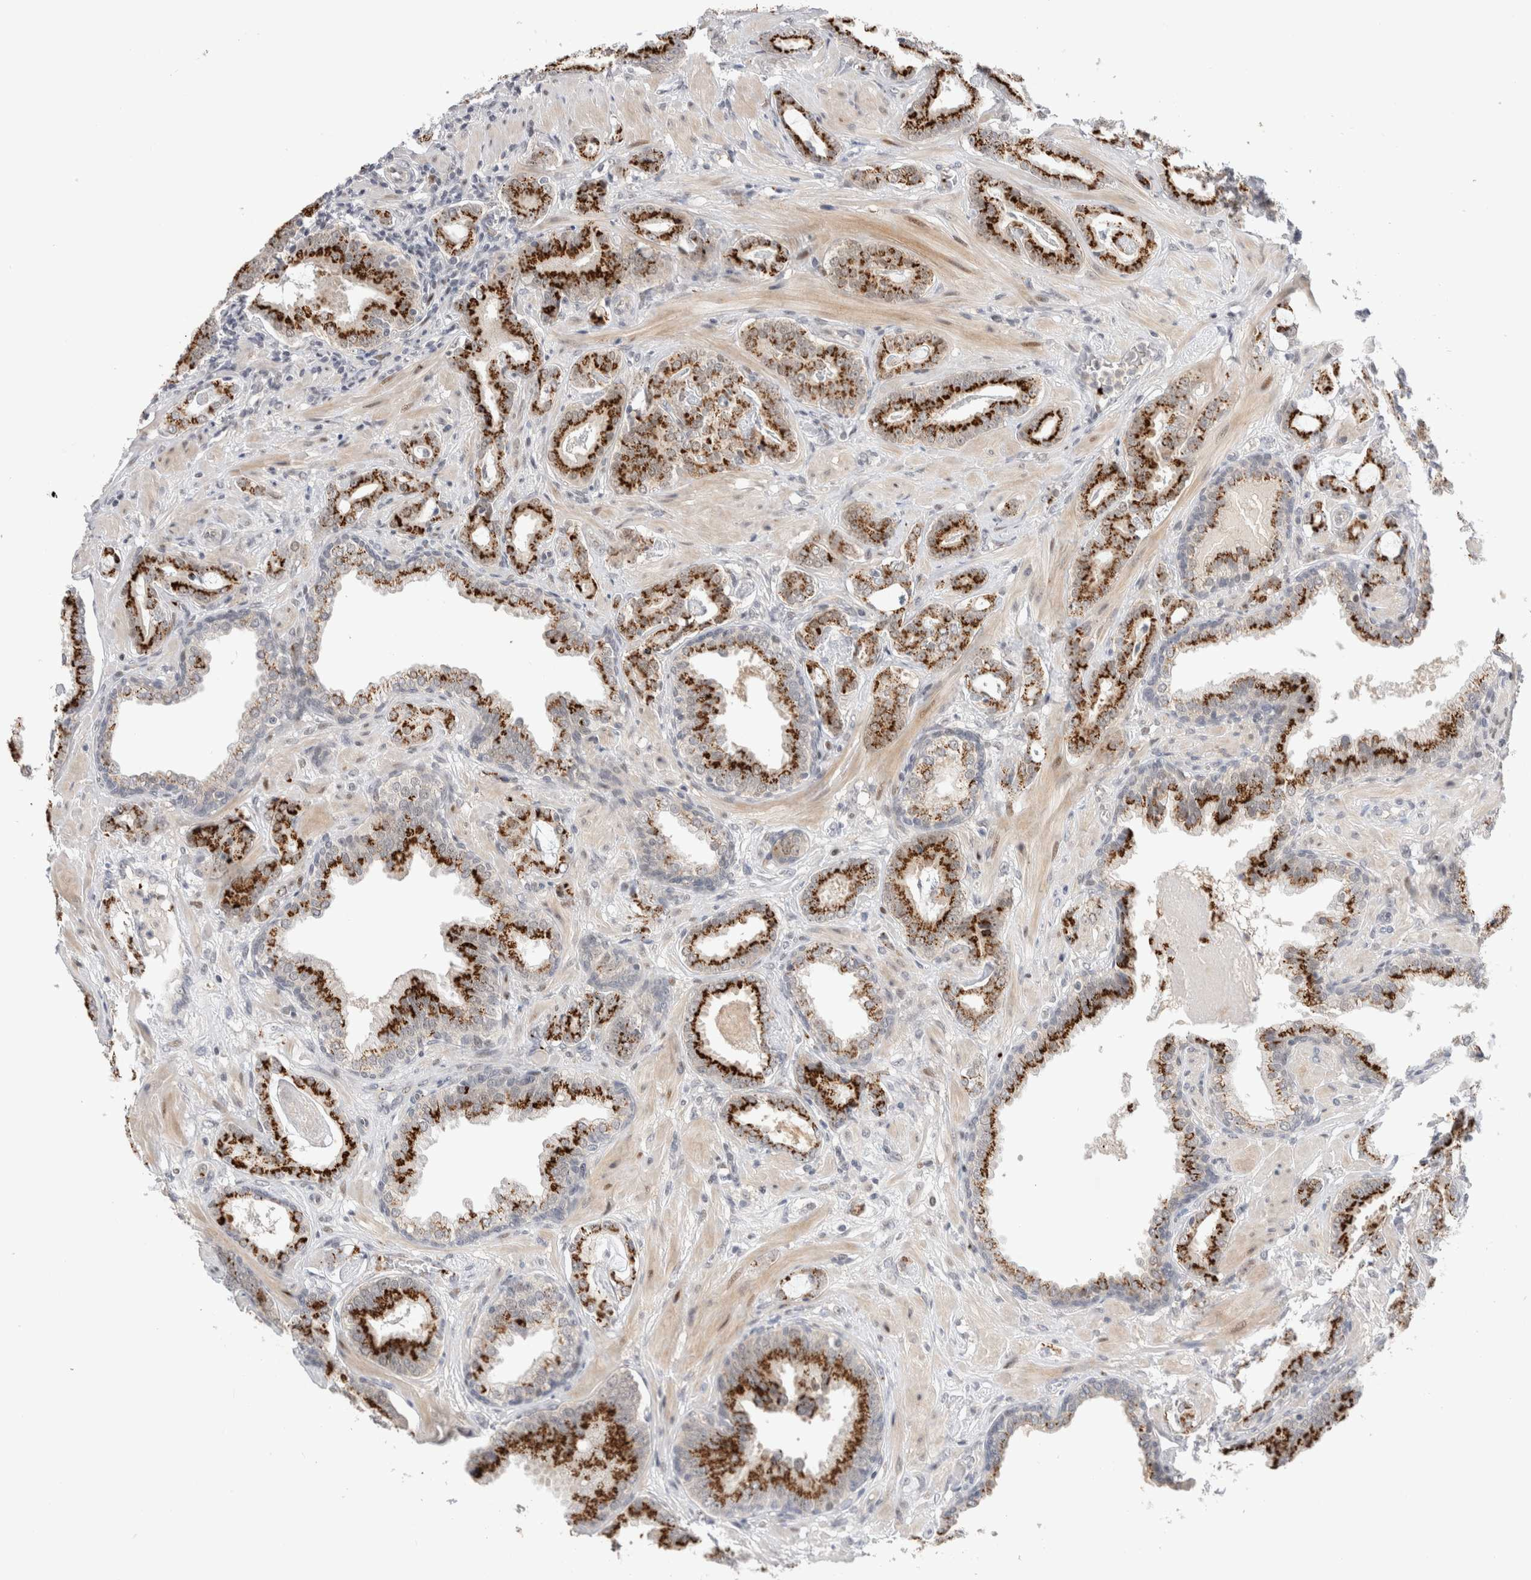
{"staining": {"intensity": "strong", "quantity": ">75%", "location": "cytoplasmic/membranous"}, "tissue": "prostate cancer", "cell_type": "Tumor cells", "image_type": "cancer", "snomed": [{"axis": "morphology", "description": "Adenocarcinoma, Low grade"}, {"axis": "topography", "description": "Prostate"}], "caption": "Prostate cancer (low-grade adenocarcinoma) stained with a protein marker reveals strong staining in tumor cells.", "gene": "VPS28", "patient": {"sex": "male", "age": 53}}